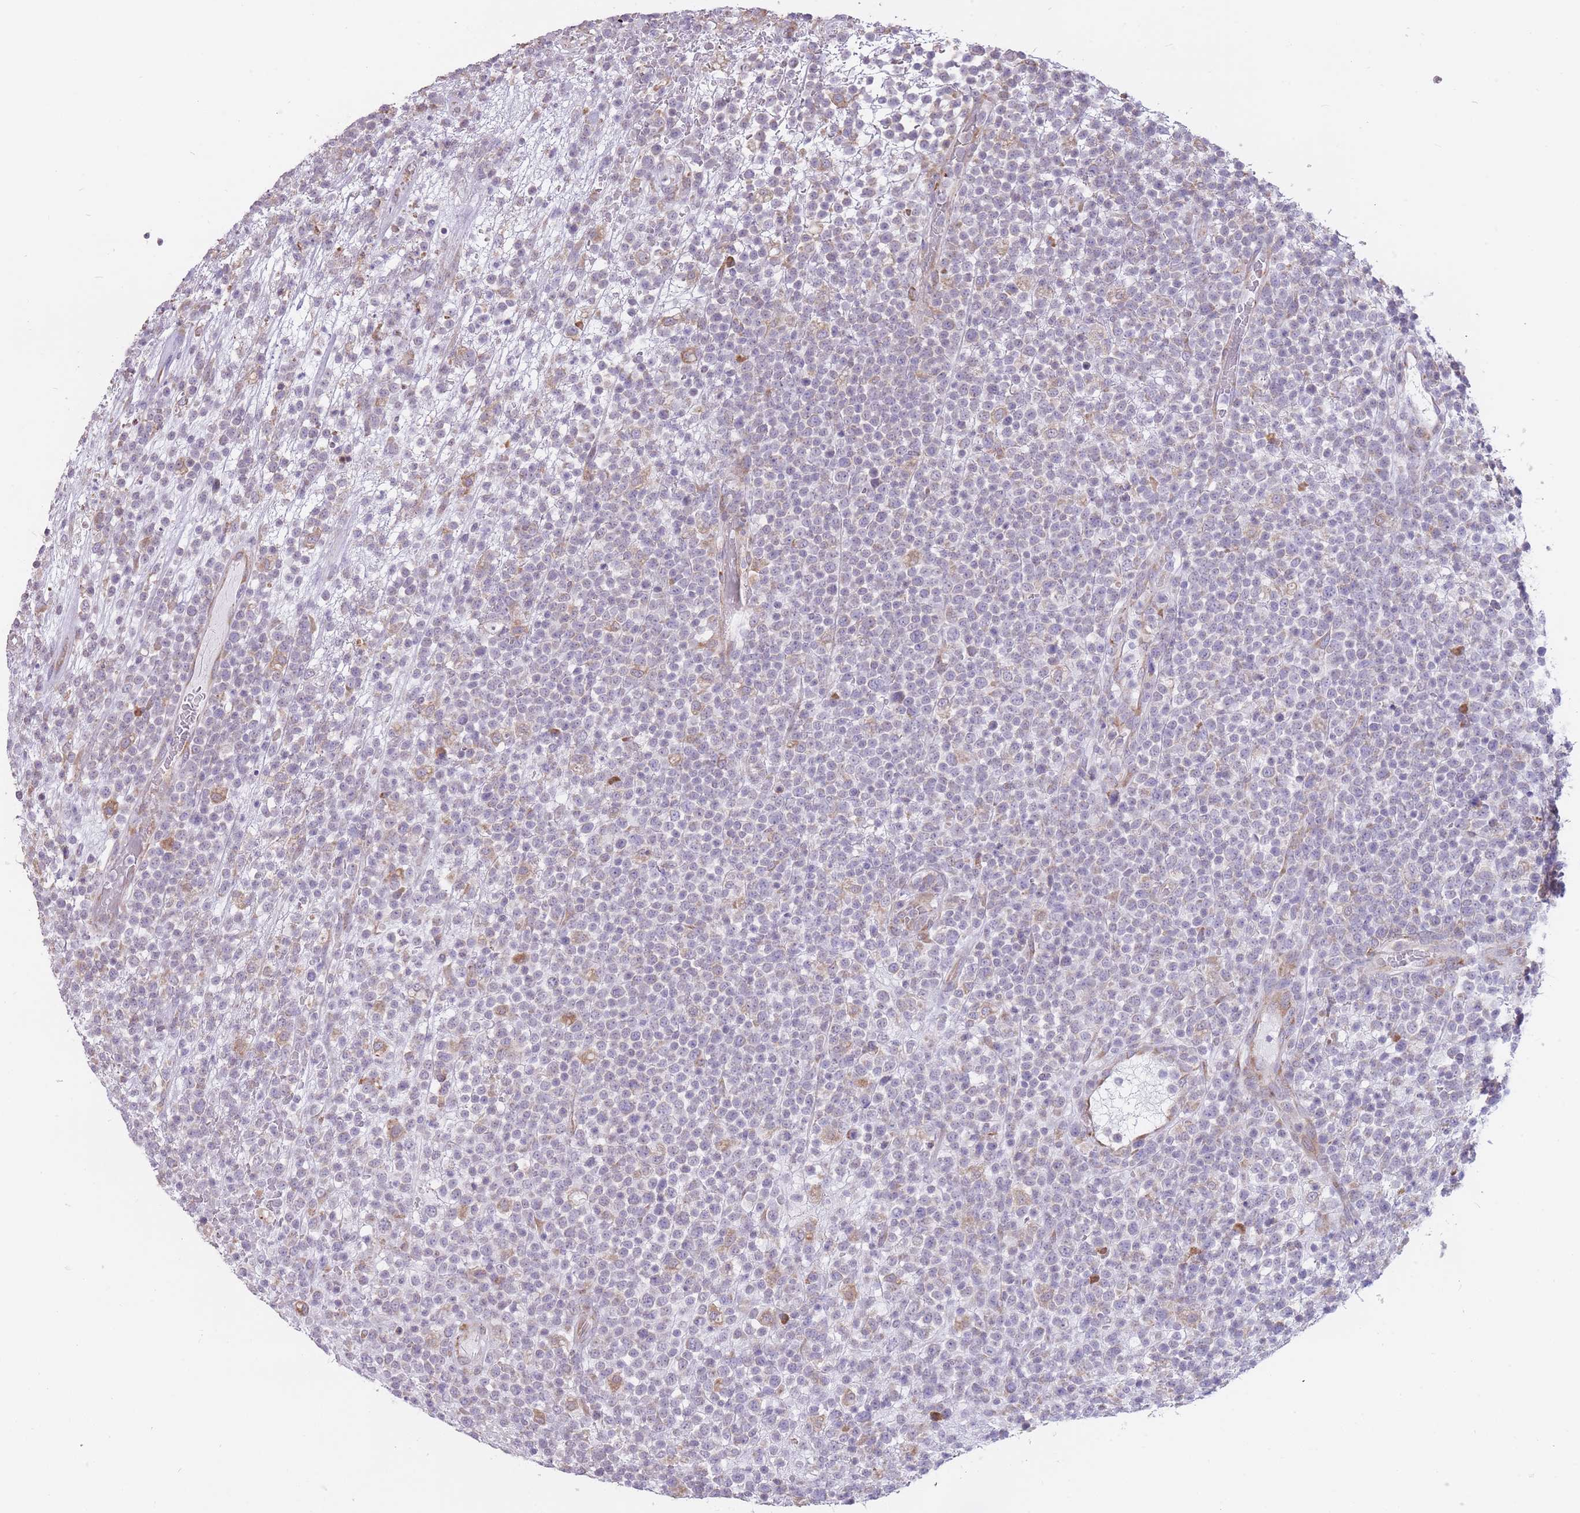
{"staining": {"intensity": "negative", "quantity": "none", "location": "none"}, "tissue": "lymphoma", "cell_type": "Tumor cells", "image_type": "cancer", "snomed": [{"axis": "morphology", "description": "Malignant lymphoma, non-Hodgkin's type, High grade"}, {"axis": "topography", "description": "Colon"}], "caption": "The histopathology image shows no significant positivity in tumor cells of malignant lymphoma, non-Hodgkin's type (high-grade).", "gene": "TRAPPC5", "patient": {"sex": "female", "age": 53}}